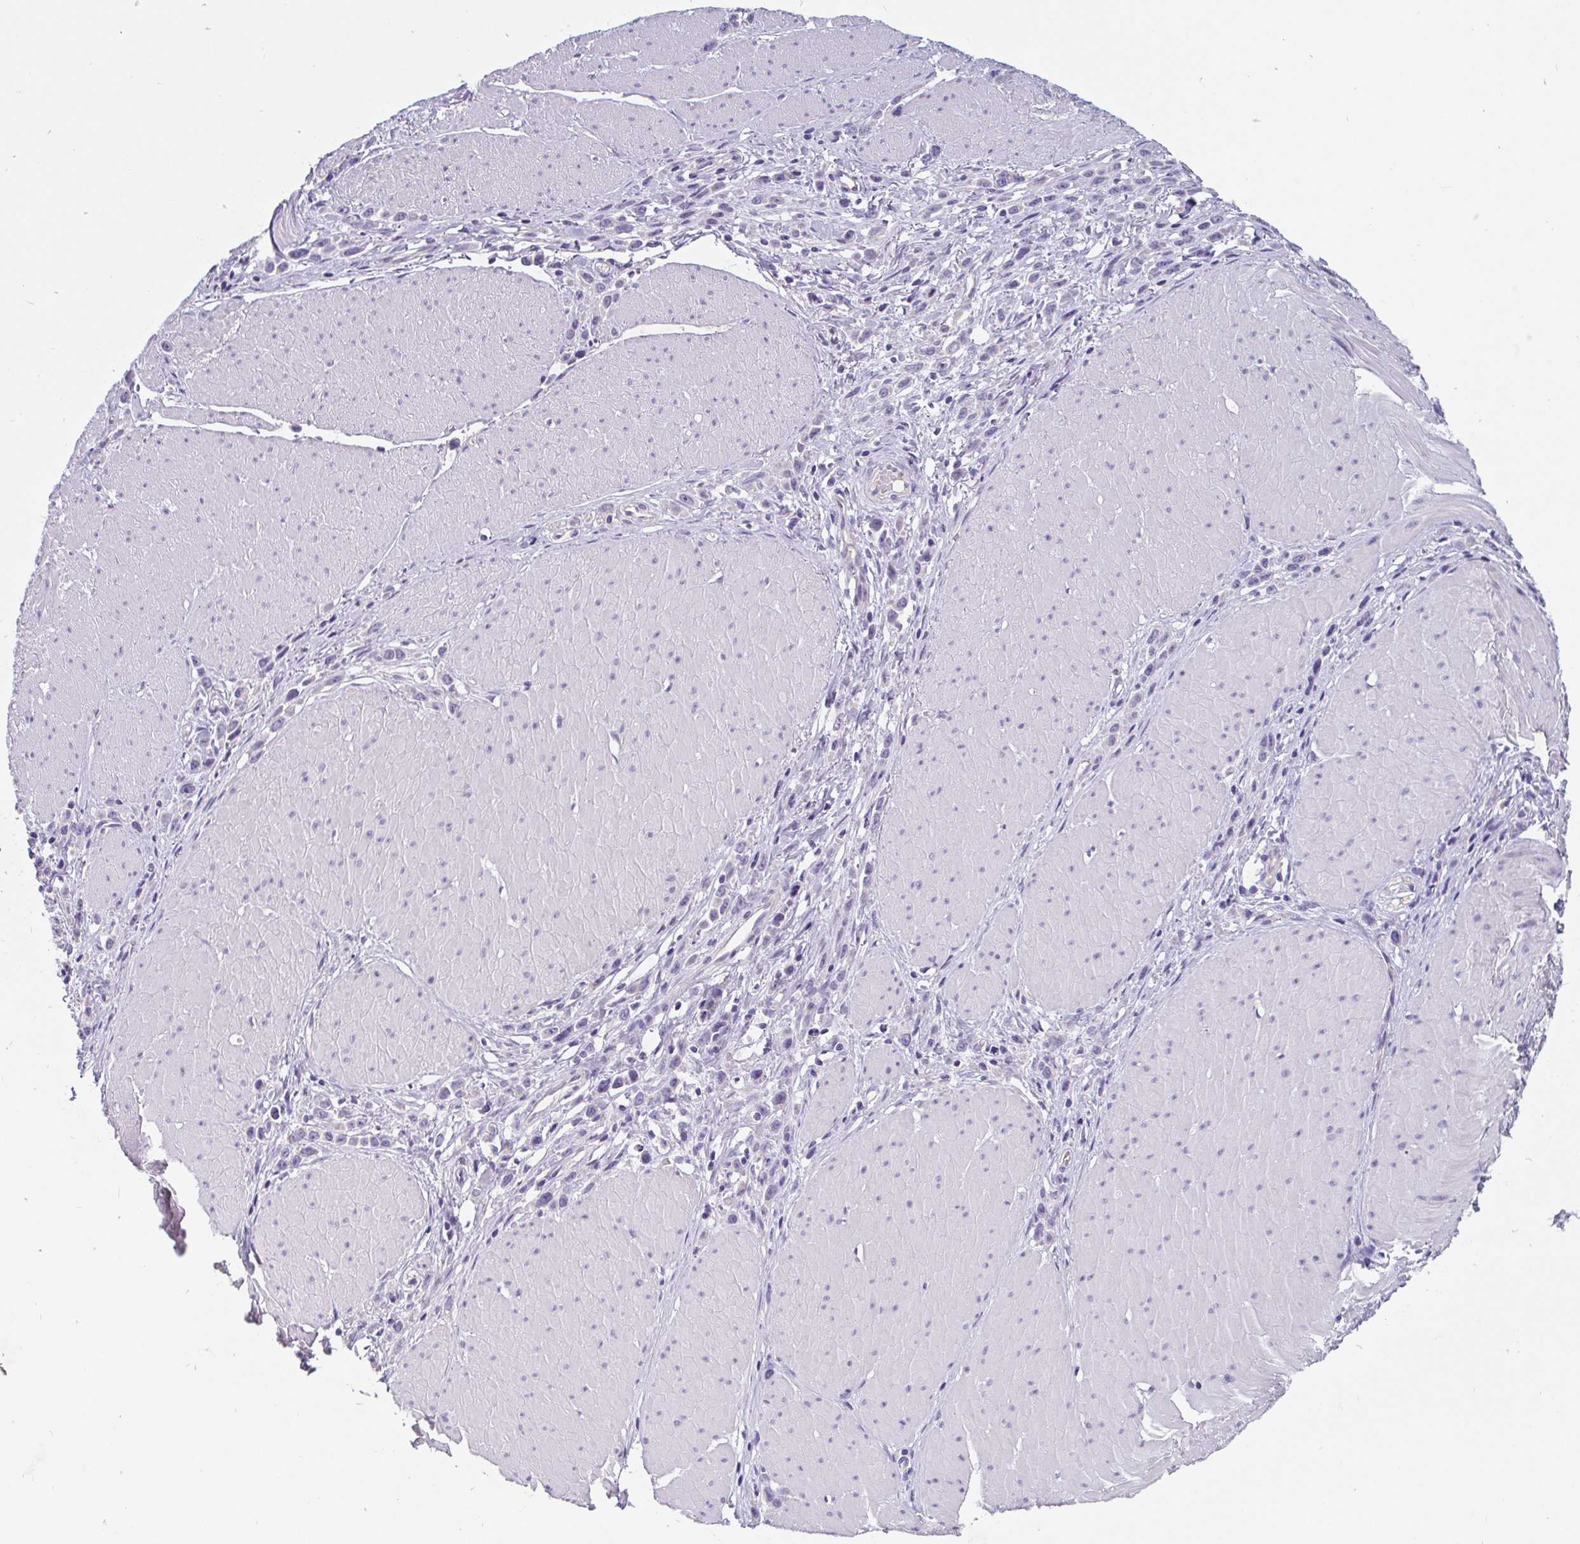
{"staining": {"intensity": "negative", "quantity": "none", "location": "none"}, "tissue": "stomach cancer", "cell_type": "Tumor cells", "image_type": "cancer", "snomed": [{"axis": "morphology", "description": "Adenocarcinoma, NOS"}, {"axis": "topography", "description": "Stomach"}], "caption": "Immunohistochemical staining of stomach cancer reveals no significant staining in tumor cells. (Brightfield microscopy of DAB (3,3'-diaminobenzidine) immunohistochemistry (IHC) at high magnification).", "gene": "ADAMTS6", "patient": {"sex": "male", "age": 47}}